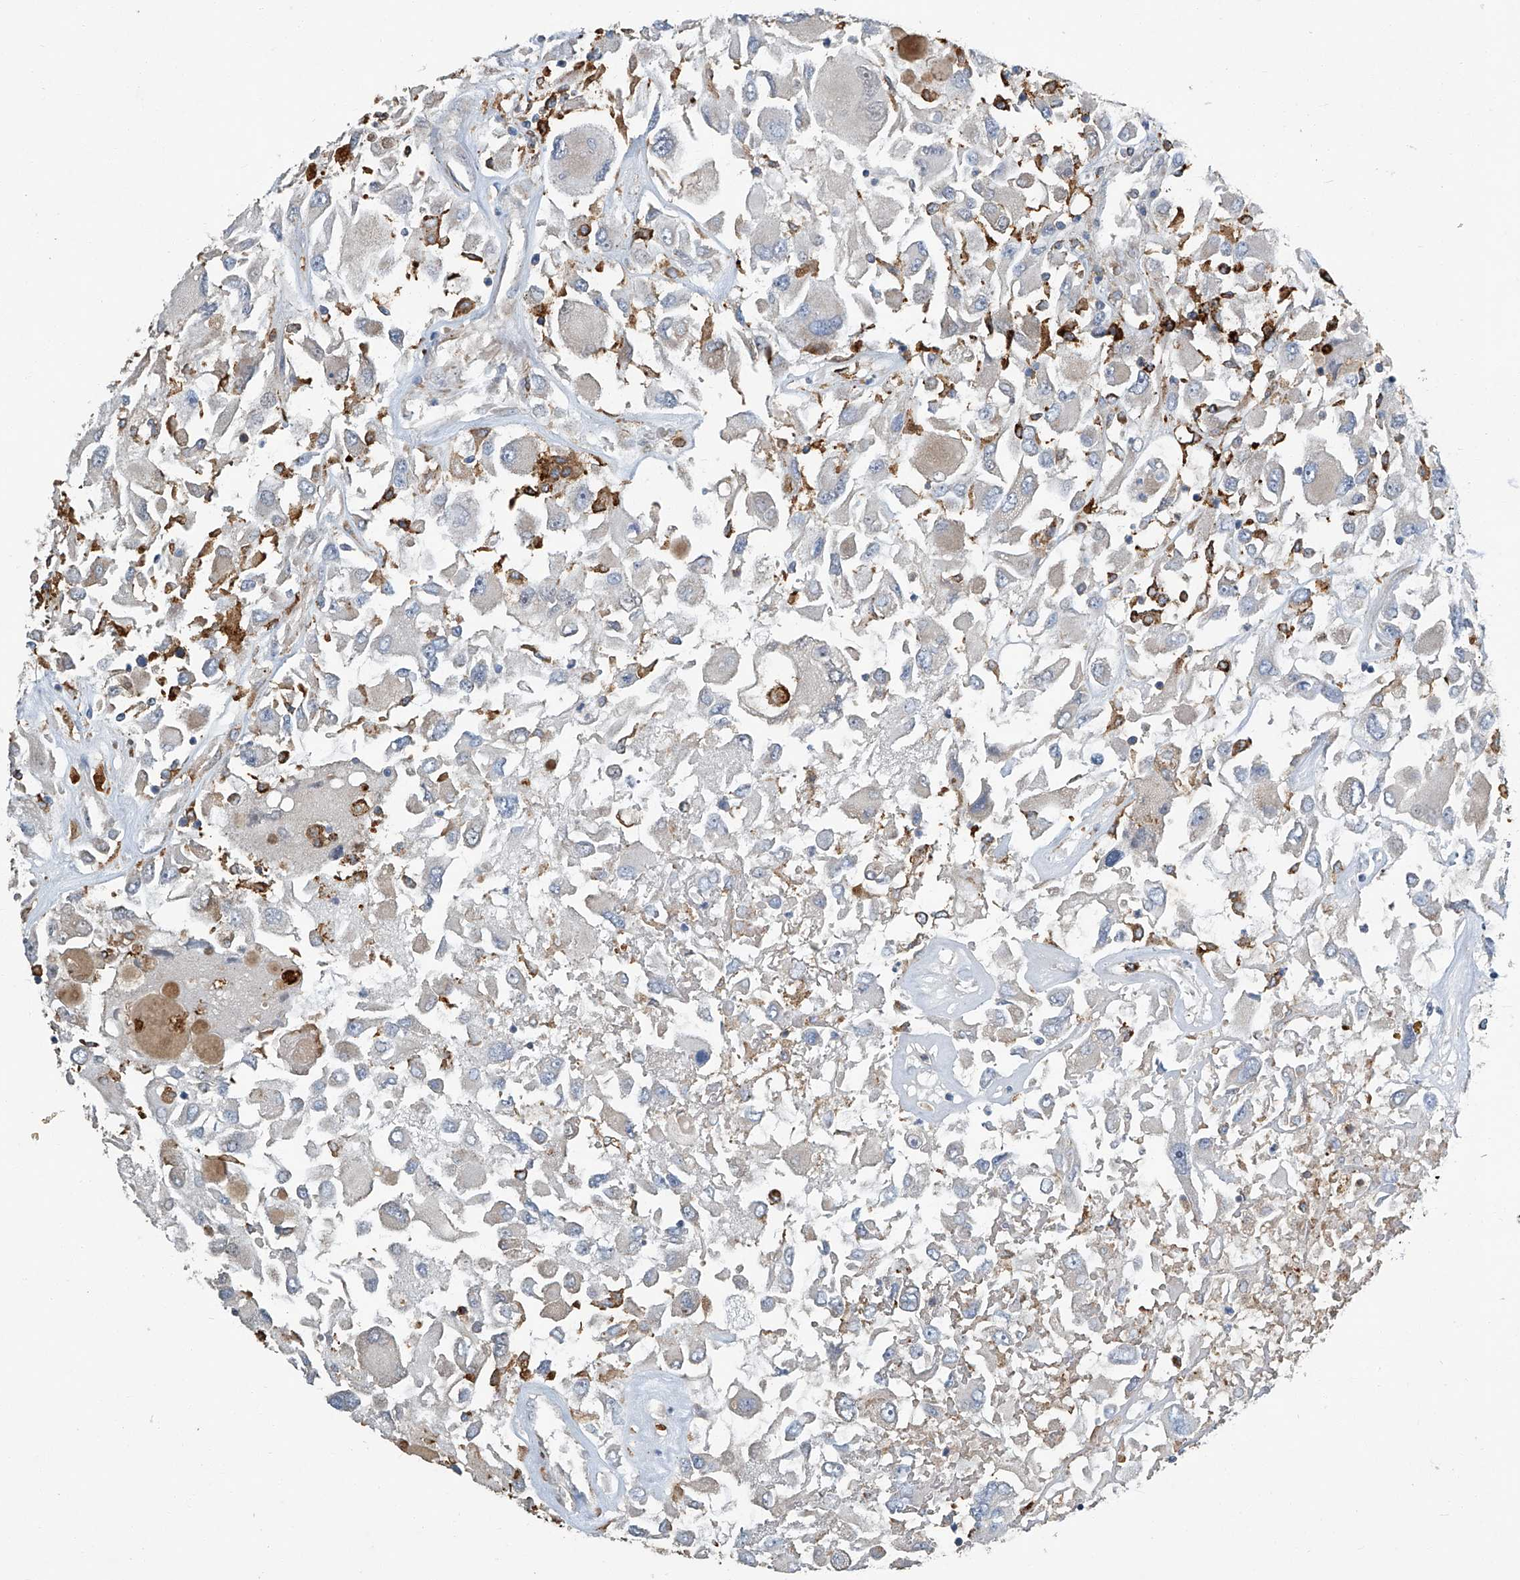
{"staining": {"intensity": "negative", "quantity": "none", "location": "none"}, "tissue": "renal cancer", "cell_type": "Tumor cells", "image_type": "cancer", "snomed": [{"axis": "morphology", "description": "Adenocarcinoma, NOS"}, {"axis": "topography", "description": "Kidney"}], "caption": "This is an immunohistochemistry image of adenocarcinoma (renal). There is no staining in tumor cells.", "gene": "FAM167A", "patient": {"sex": "female", "age": 52}}